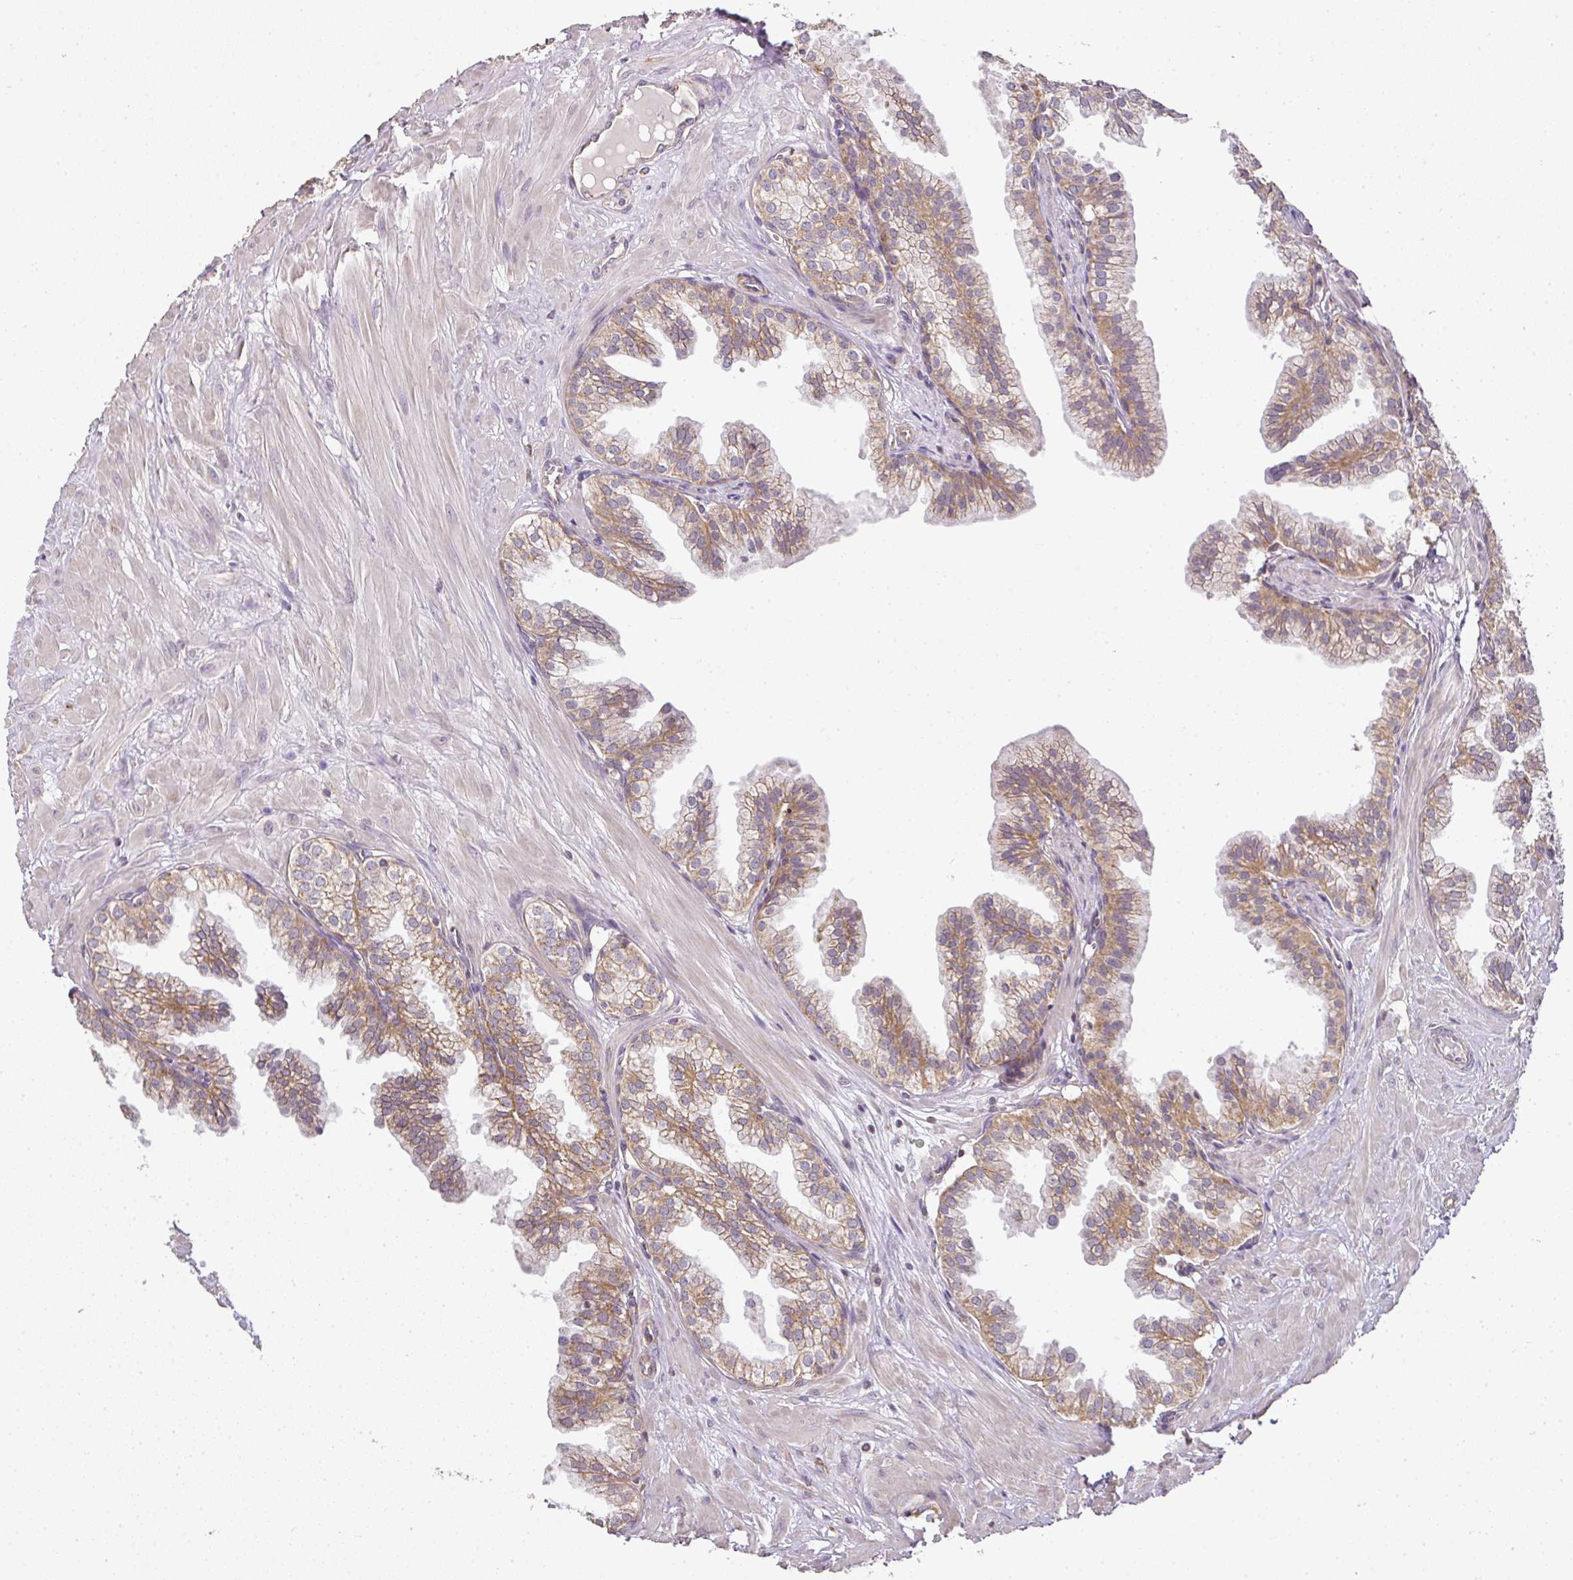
{"staining": {"intensity": "moderate", "quantity": ">75%", "location": "cytoplasmic/membranous"}, "tissue": "prostate", "cell_type": "Glandular cells", "image_type": "normal", "snomed": [{"axis": "morphology", "description": "Normal tissue, NOS"}, {"axis": "topography", "description": "Prostate"}, {"axis": "topography", "description": "Peripheral nerve tissue"}], "caption": "This histopathology image displays immunohistochemistry (IHC) staining of normal human prostate, with medium moderate cytoplasmic/membranous staining in about >75% of glandular cells.", "gene": "MYOM2", "patient": {"sex": "male", "age": 55}}